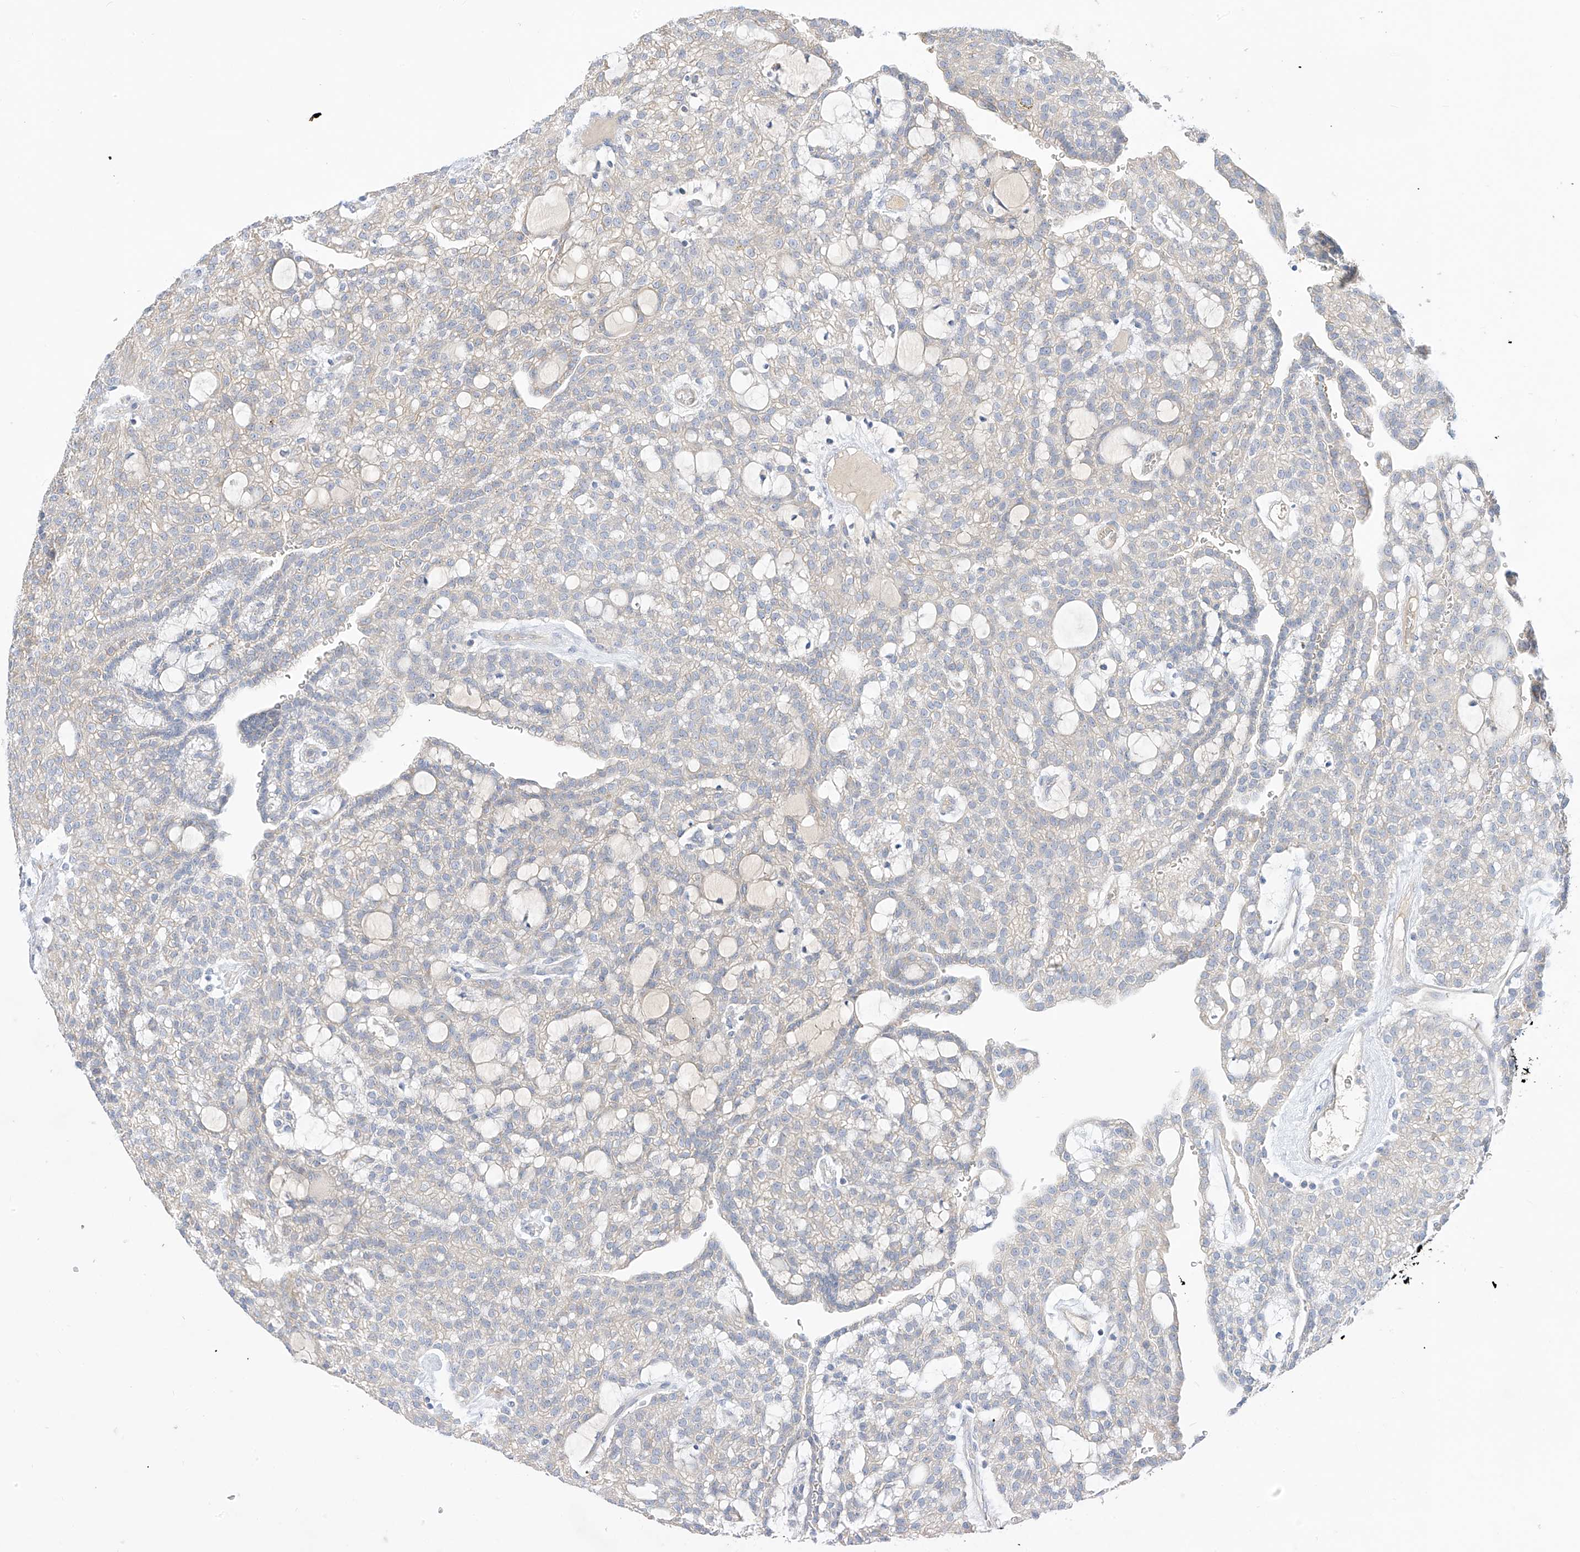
{"staining": {"intensity": "weak", "quantity": "<25%", "location": "cytoplasmic/membranous"}, "tissue": "renal cancer", "cell_type": "Tumor cells", "image_type": "cancer", "snomed": [{"axis": "morphology", "description": "Adenocarcinoma, NOS"}, {"axis": "topography", "description": "Kidney"}], "caption": "This is an immunohistochemistry image of renal cancer (adenocarcinoma). There is no positivity in tumor cells.", "gene": "RASA2", "patient": {"sex": "male", "age": 63}}